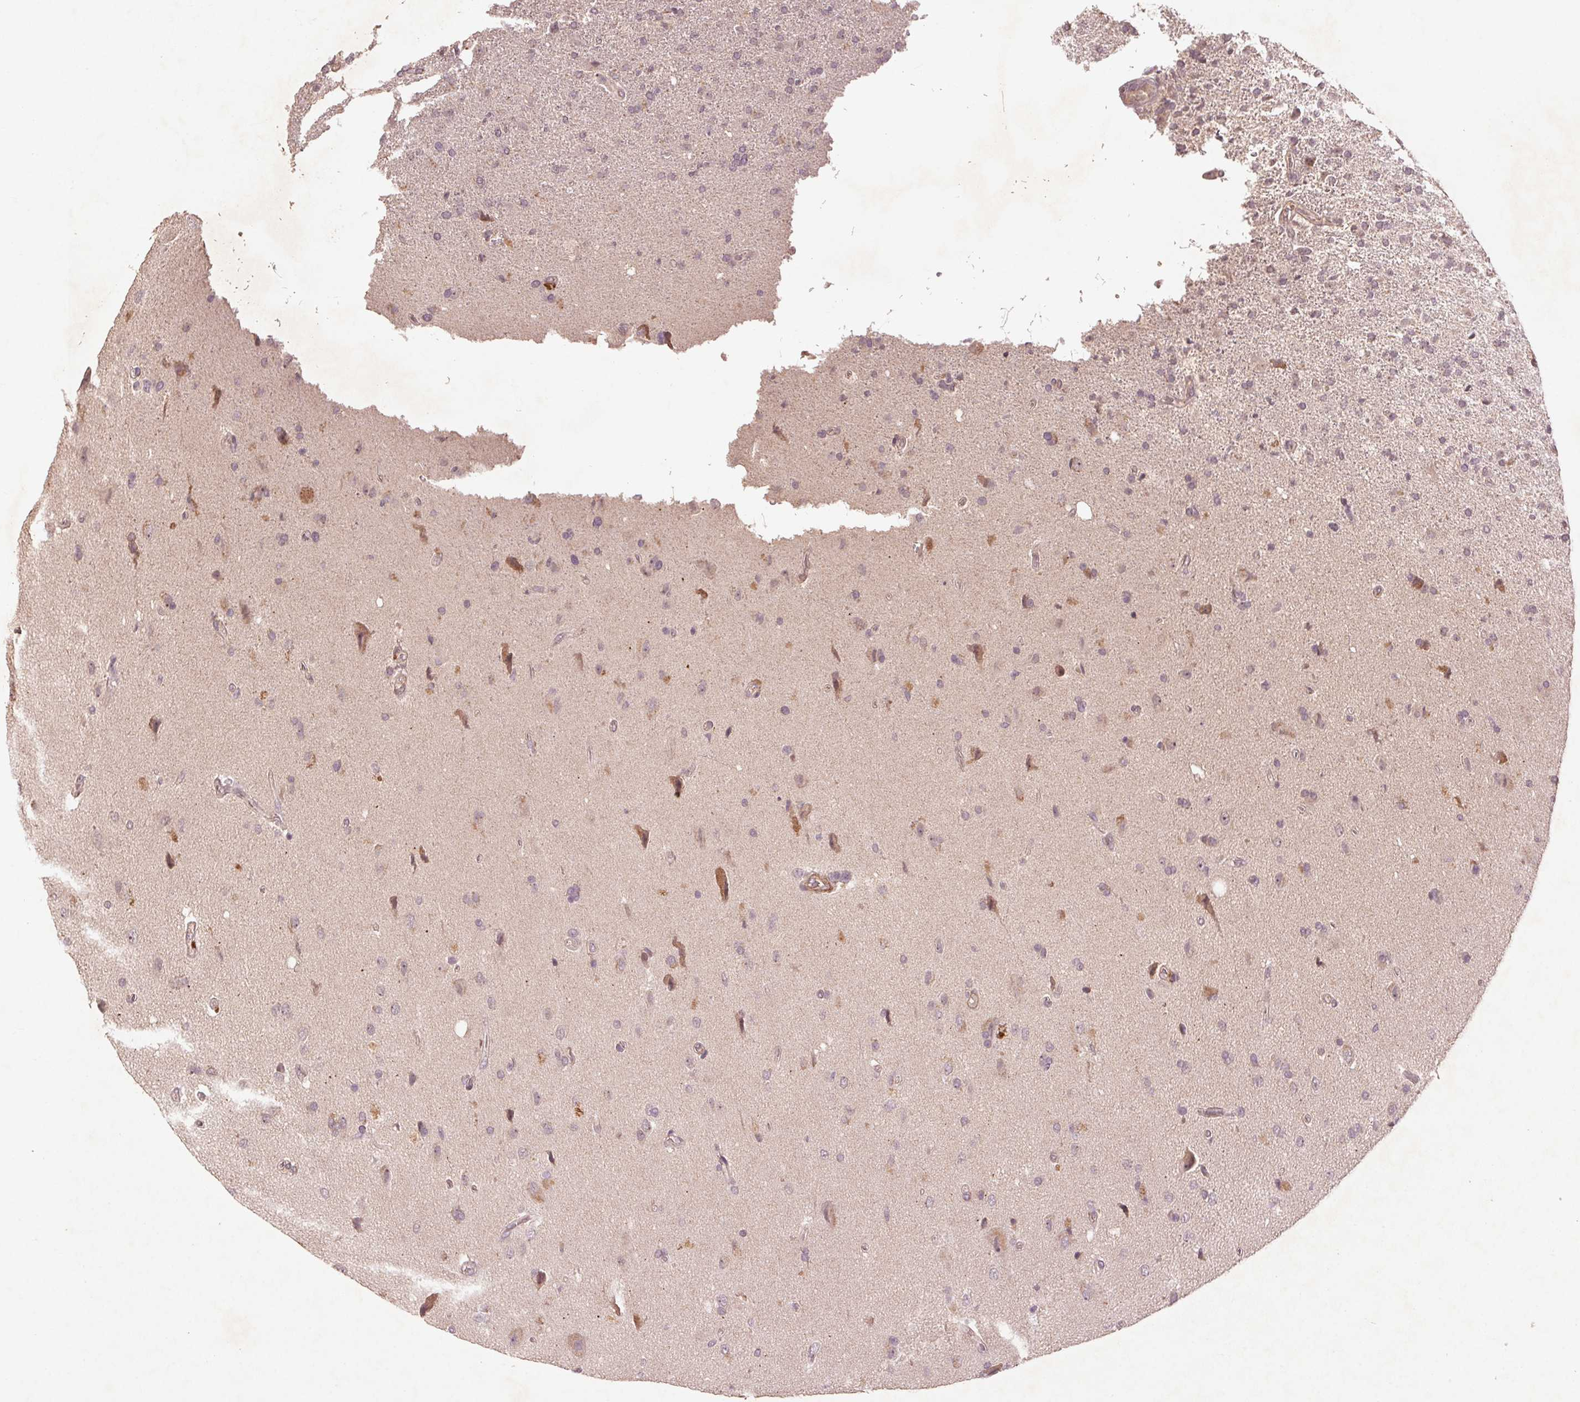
{"staining": {"intensity": "negative", "quantity": "none", "location": "none"}, "tissue": "glioma", "cell_type": "Tumor cells", "image_type": "cancer", "snomed": [{"axis": "morphology", "description": "Glioma, malignant, High grade"}, {"axis": "topography", "description": "Cerebral cortex"}], "caption": "High power microscopy photomicrograph of an immunohistochemistry micrograph of malignant glioma (high-grade), revealing no significant positivity in tumor cells. (DAB (3,3'-diaminobenzidine) IHC, high magnification).", "gene": "SMLR1", "patient": {"sex": "male", "age": 70}}